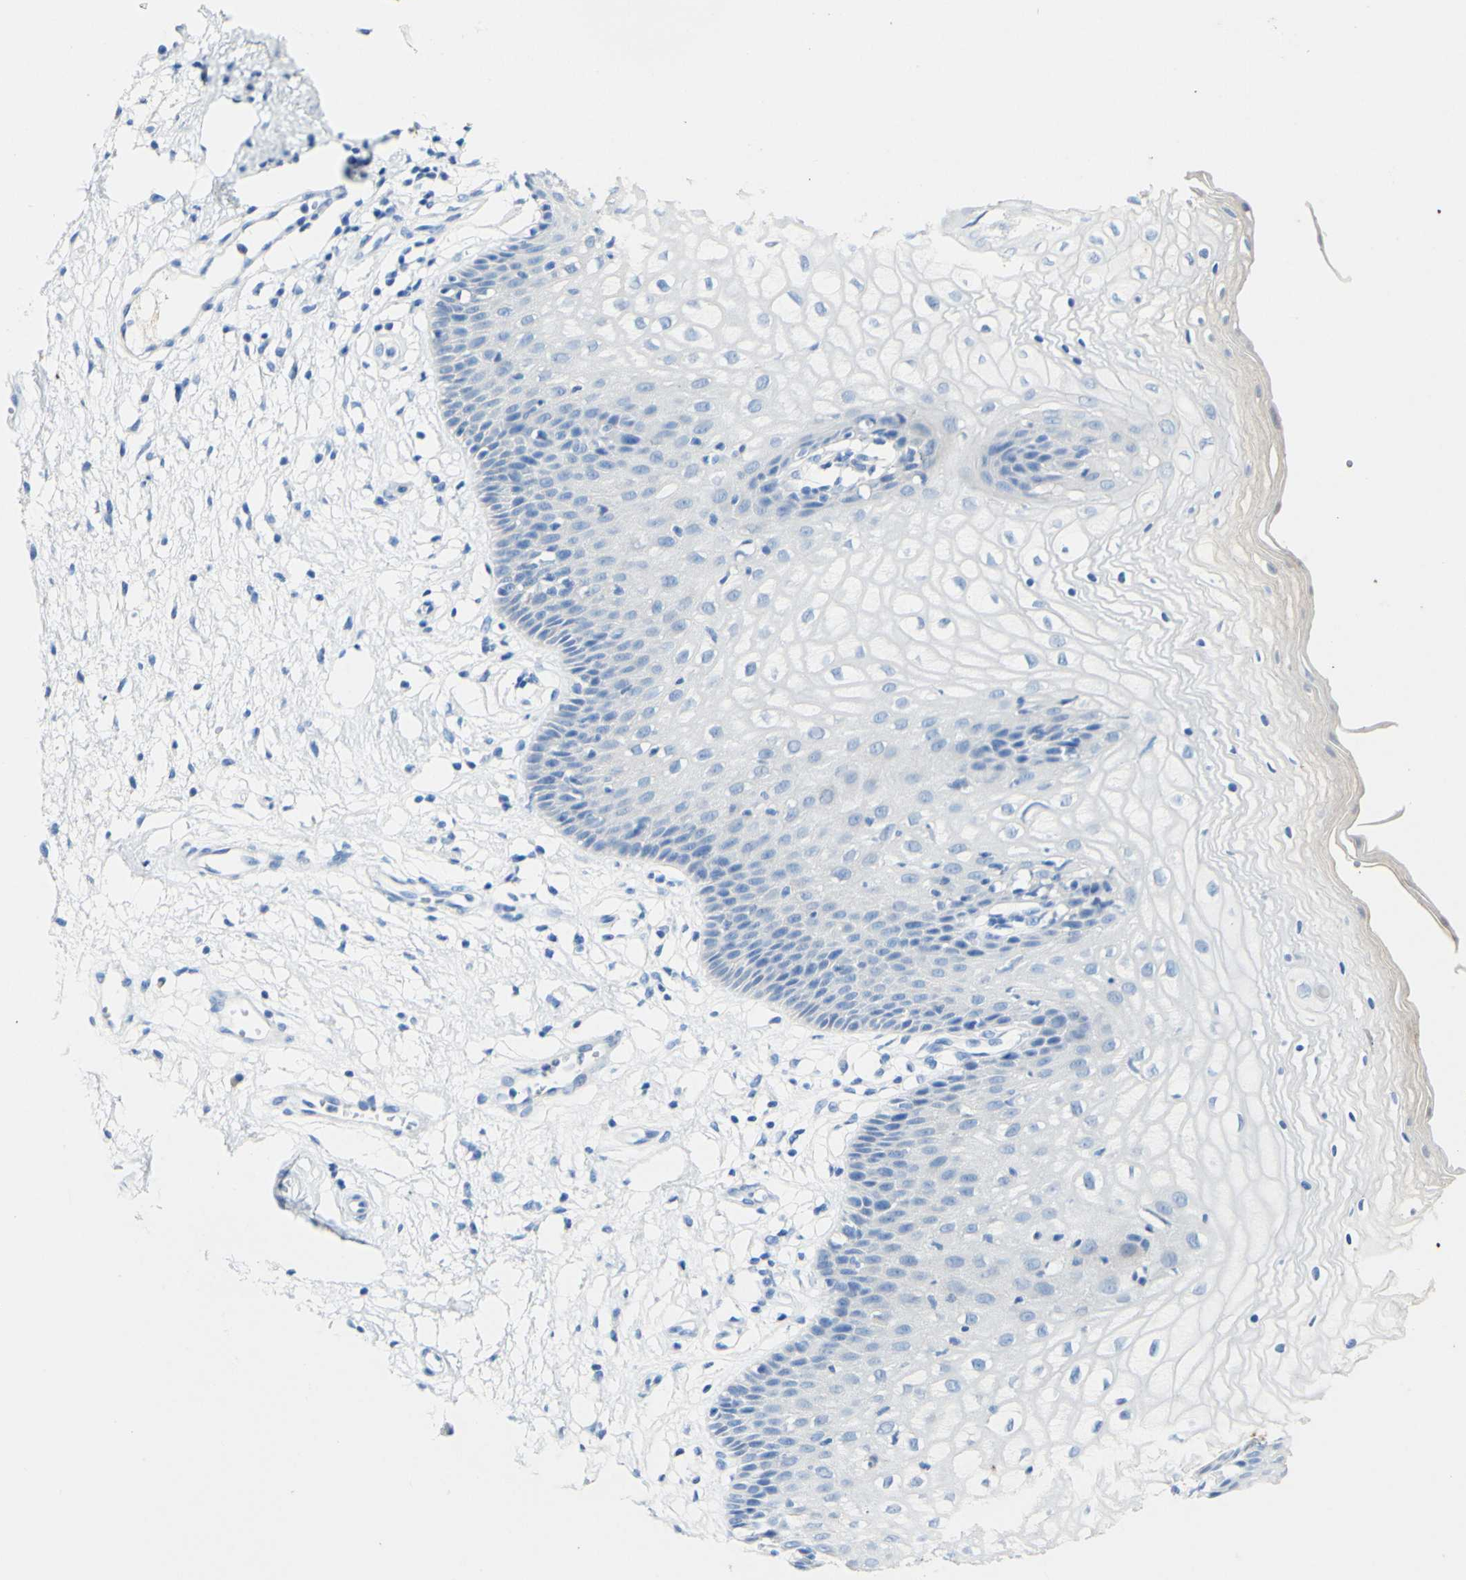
{"staining": {"intensity": "negative", "quantity": "none", "location": "none"}, "tissue": "vagina", "cell_type": "Squamous epithelial cells", "image_type": "normal", "snomed": [{"axis": "morphology", "description": "Normal tissue, NOS"}, {"axis": "topography", "description": "Vagina"}], "caption": "This is a image of IHC staining of benign vagina, which shows no staining in squamous epithelial cells. (Brightfield microscopy of DAB (3,3'-diaminobenzidine) immunohistochemistry at high magnification).", "gene": "PIGR", "patient": {"sex": "female", "age": 34}}